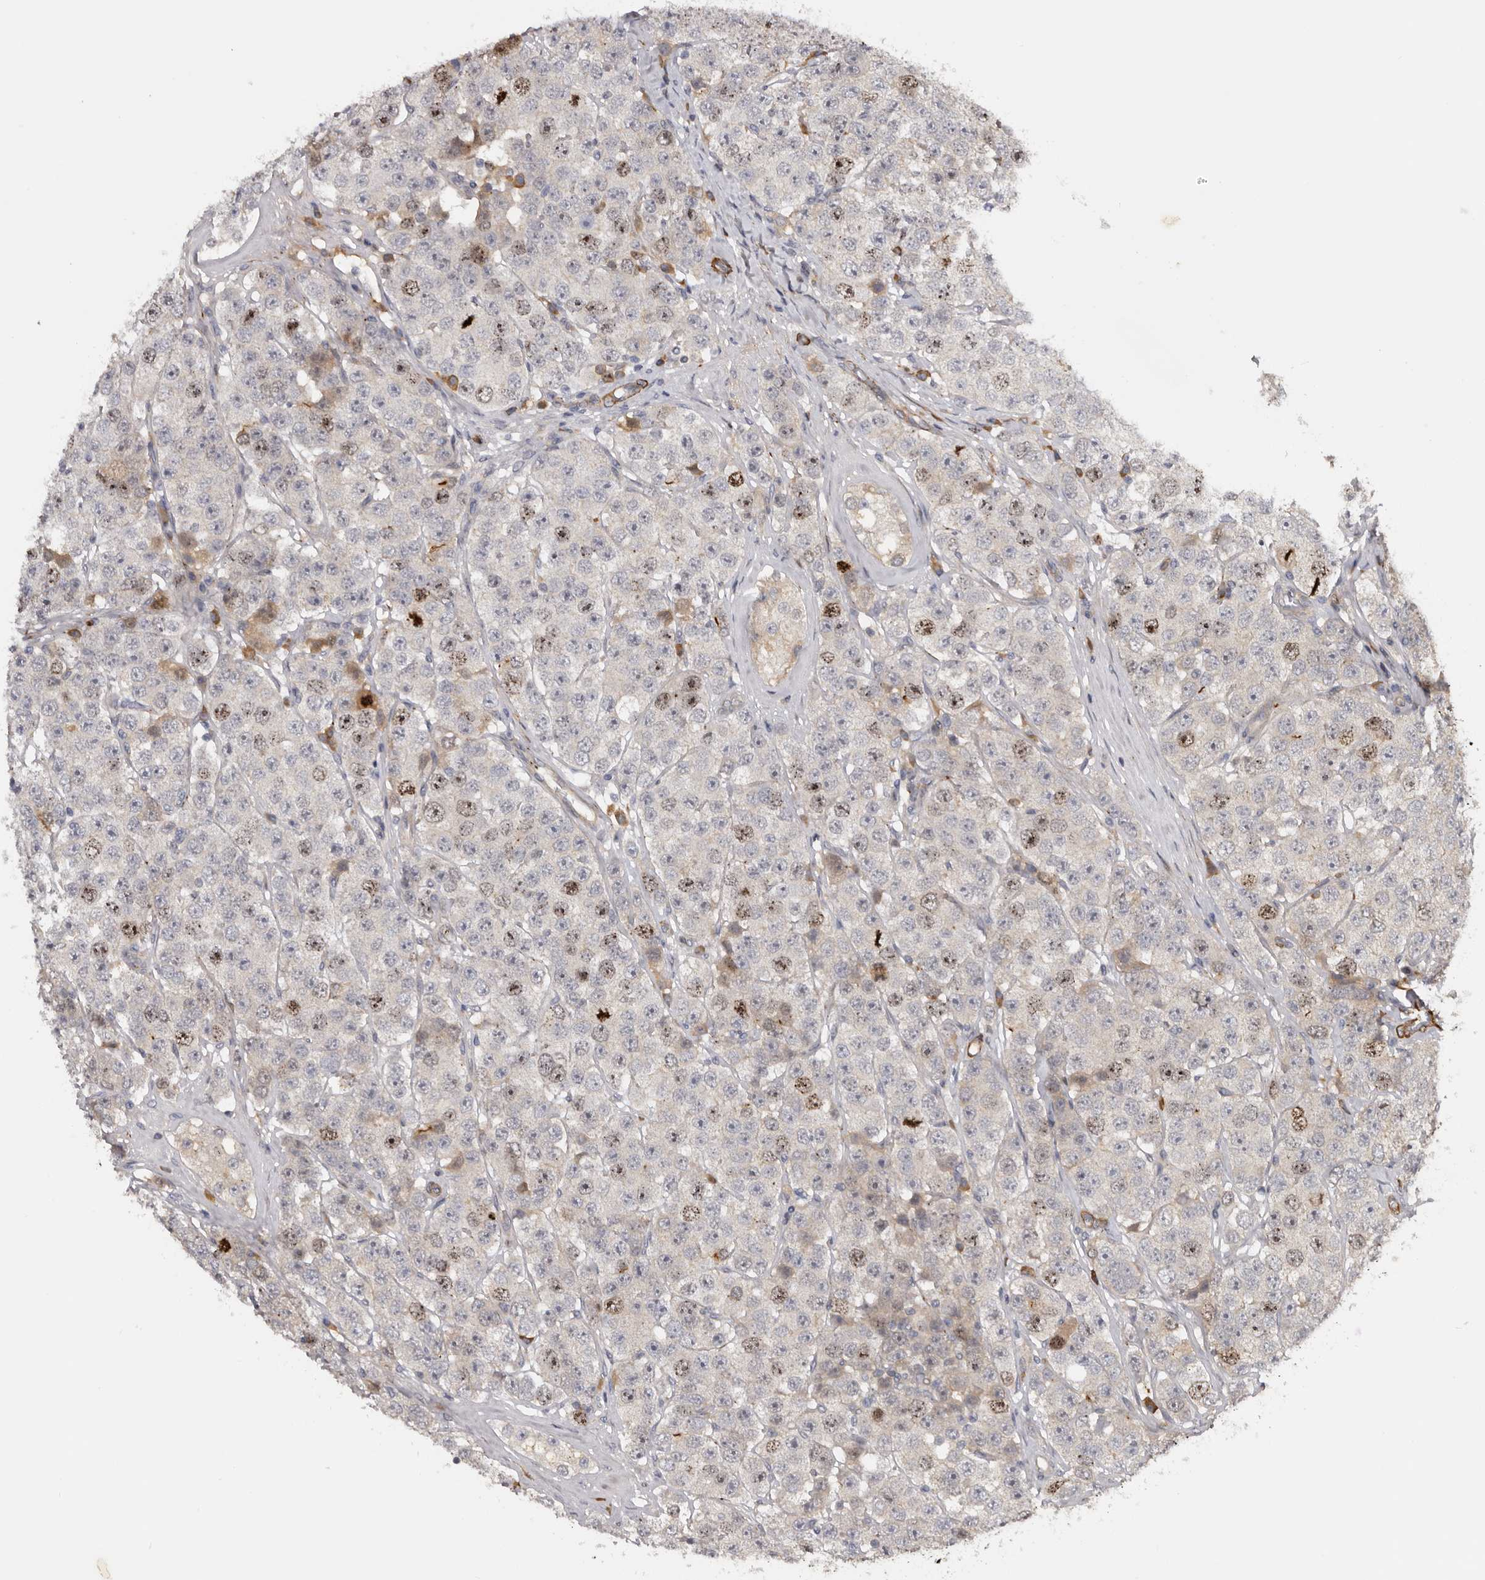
{"staining": {"intensity": "moderate", "quantity": "25%-75%", "location": "nuclear"}, "tissue": "testis cancer", "cell_type": "Tumor cells", "image_type": "cancer", "snomed": [{"axis": "morphology", "description": "Seminoma, NOS"}, {"axis": "topography", "description": "Testis"}], "caption": "Human testis seminoma stained with a brown dye shows moderate nuclear positive staining in about 25%-75% of tumor cells.", "gene": "CDCA8", "patient": {"sex": "male", "age": 28}}